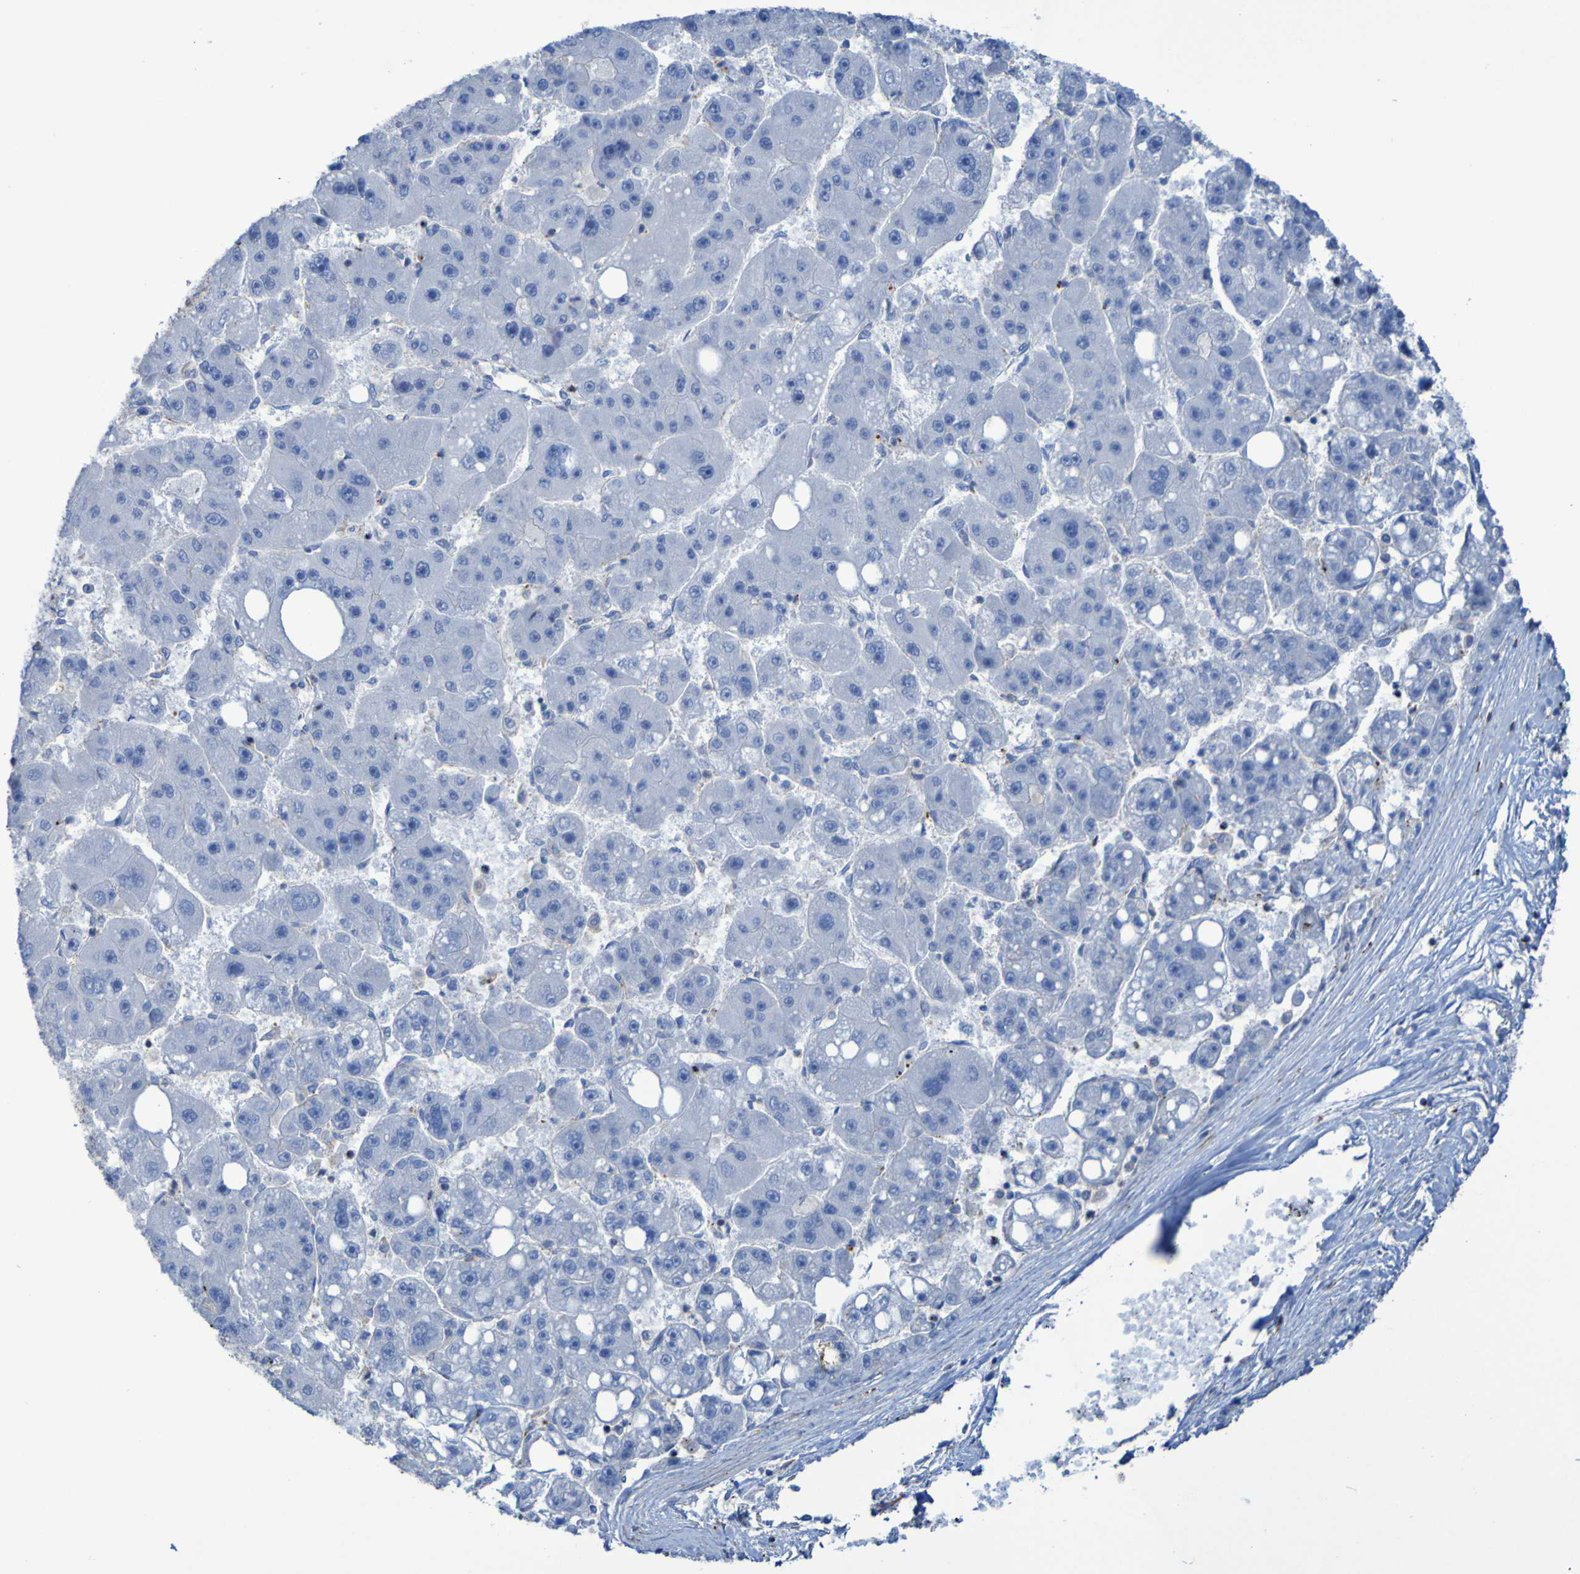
{"staining": {"intensity": "negative", "quantity": "none", "location": "none"}, "tissue": "liver cancer", "cell_type": "Tumor cells", "image_type": "cancer", "snomed": [{"axis": "morphology", "description": "Carcinoma, Hepatocellular, NOS"}, {"axis": "topography", "description": "Liver"}], "caption": "There is no significant positivity in tumor cells of hepatocellular carcinoma (liver).", "gene": "RNF182", "patient": {"sex": "female", "age": 61}}